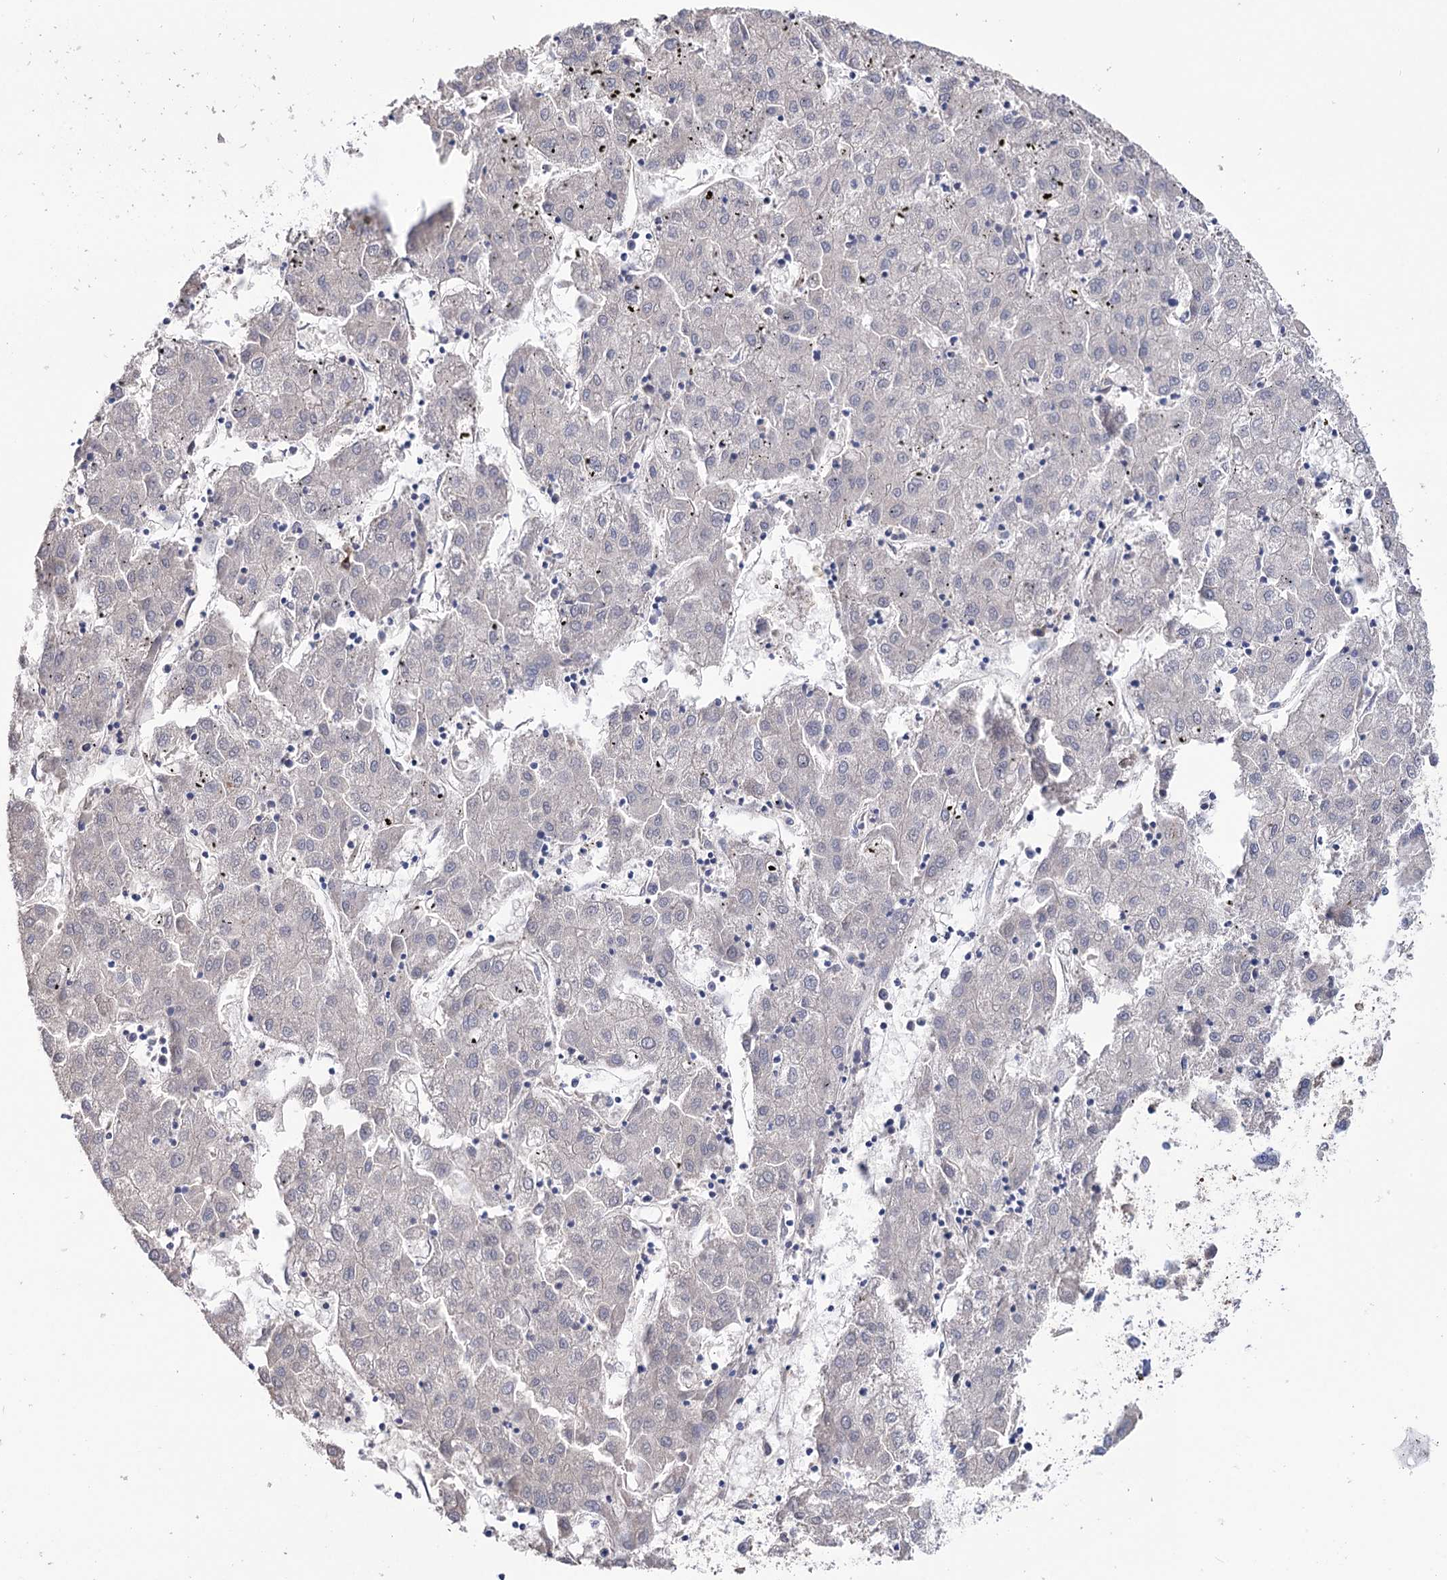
{"staining": {"intensity": "negative", "quantity": "none", "location": "none"}, "tissue": "liver cancer", "cell_type": "Tumor cells", "image_type": "cancer", "snomed": [{"axis": "morphology", "description": "Carcinoma, Hepatocellular, NOS"}, {"axis": "topography", "description": "Liver"}], "caption": "DAB (3,3'-diaminobenzidine) immunohistochemical staining of human hepatocellular carcinoma (liver) shows no significant positivity in tumor cells.", "gene": "BBS4", "patient": {"sex": "male", "age": 72}}